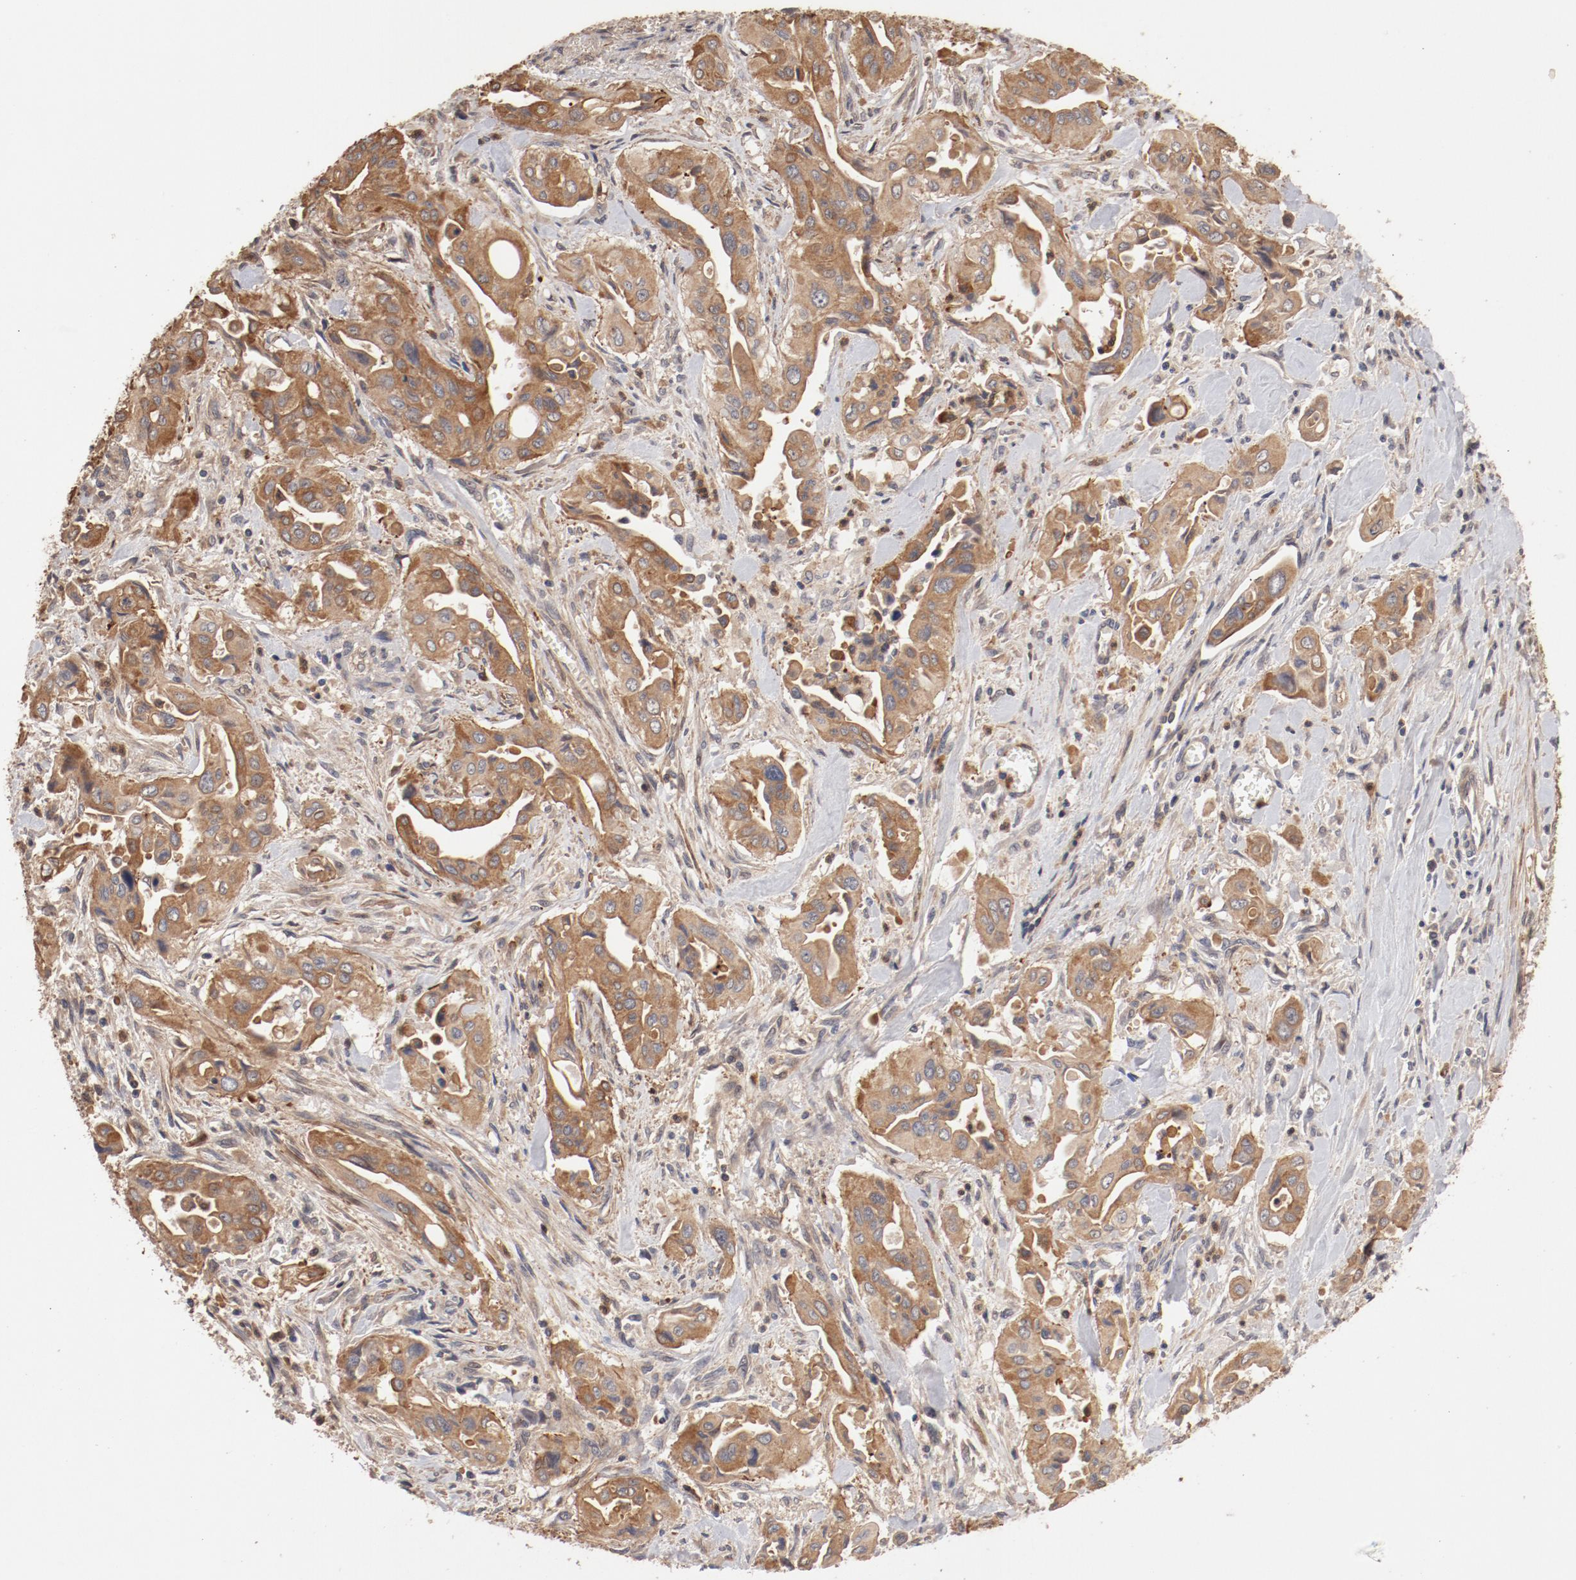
{"staining": {"intensity": "moderate", "quantity": ">75%", "location": "cytoplasmic/membranous"}, "tissue": "pancreatic cancer", "cell_type": "Tumor cells", "image_type": "cancer", "snomed": [{"axis": "morphology", "description": "Adenocarcinoma, NOS"}, {"axis": "topography", "description": "Pancreas"}], "caption": "IHC of pancreatic cancer displays medium levels of moderate cytoplasmic/membranous positivity in about >75% of tumor cells. (IHC, brightfield microscopy, high magnification).", "gene": "GUF1", "patient": {"sex": "male", "age": 77}}